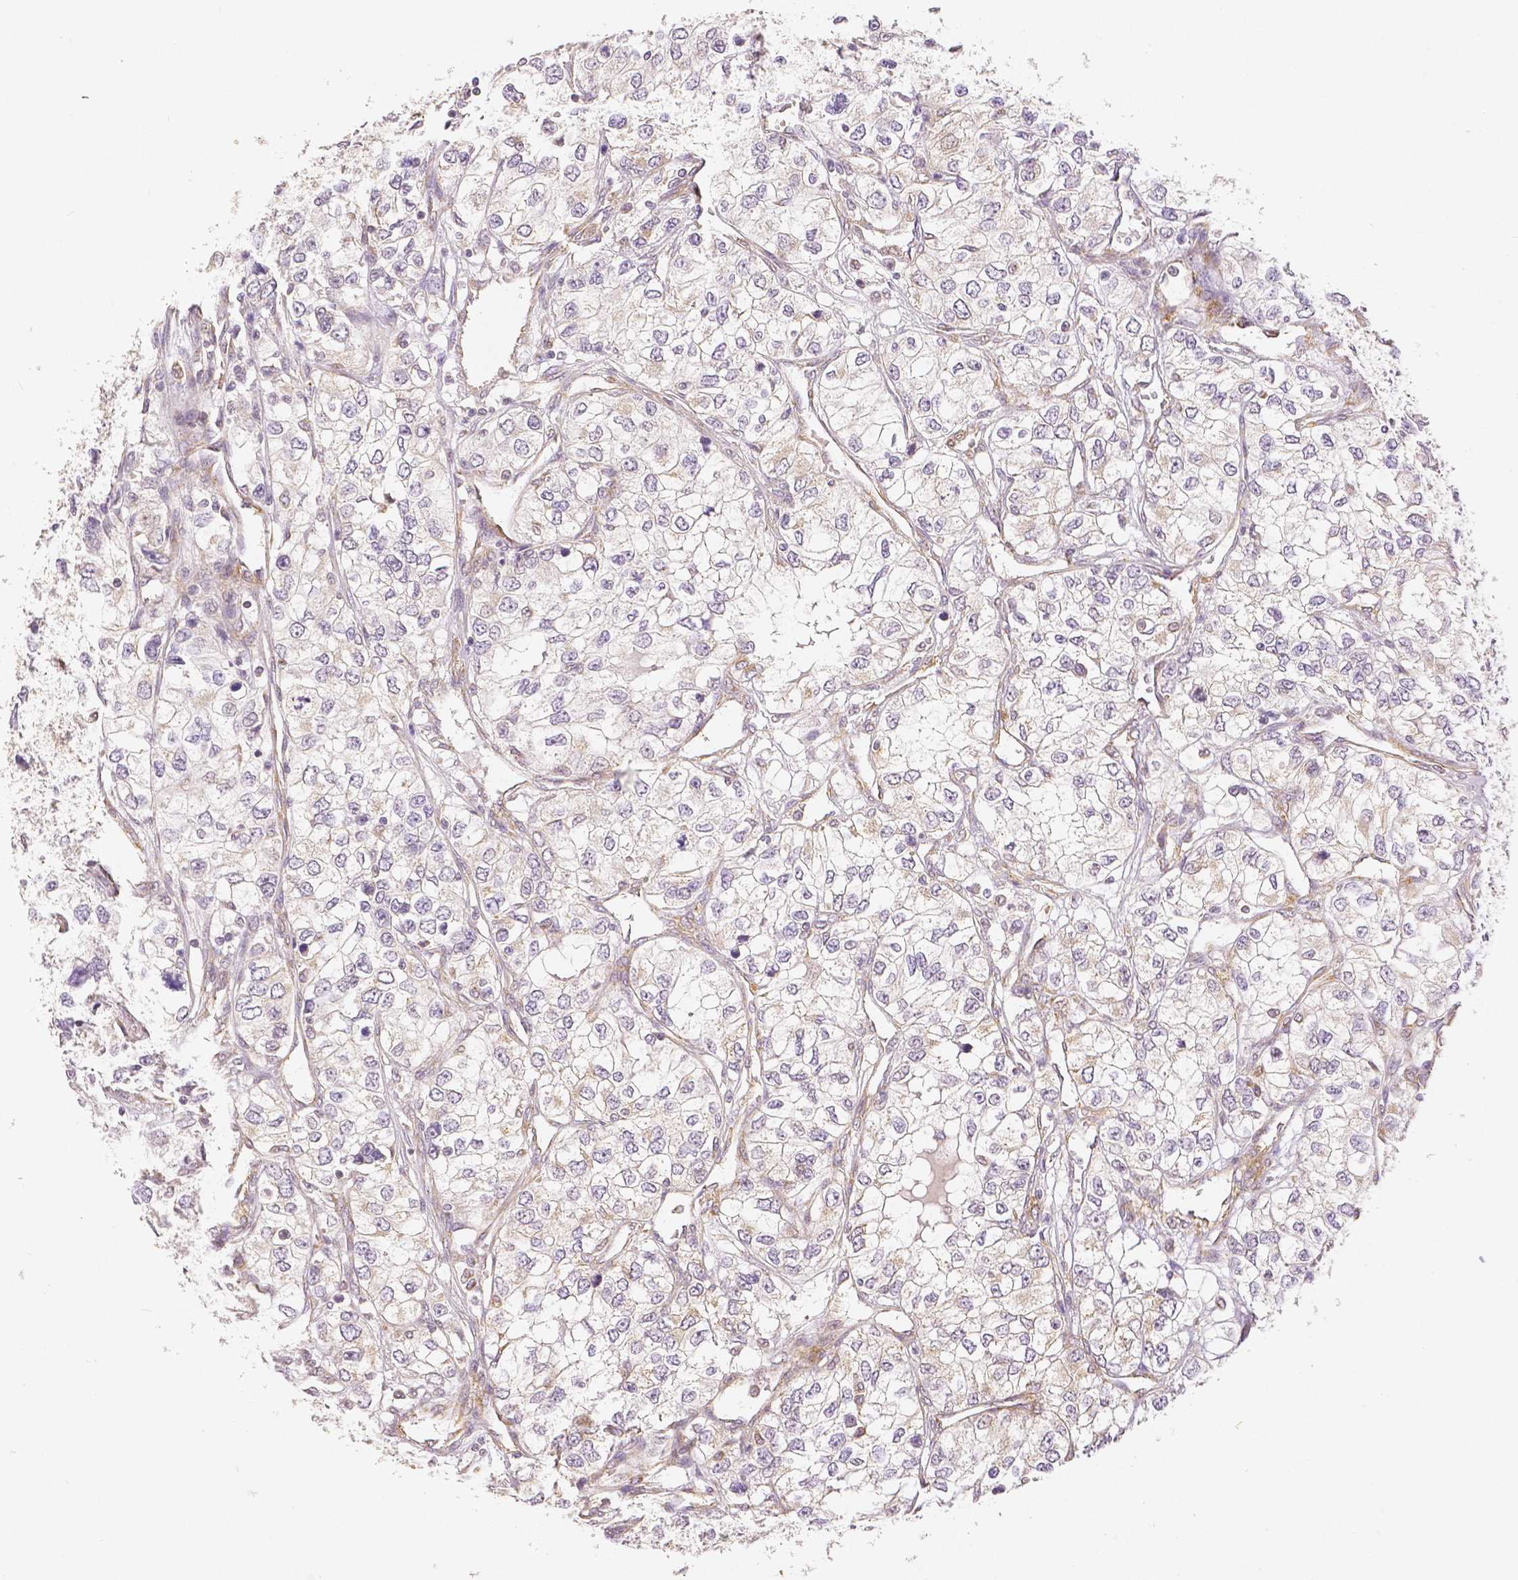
{"staining": {"intensity": "negative", "quantity": "none", "location": "none"}, "tissue": "renal cancer", "cell_type": "Tumor cells", "image_type": "cancer", "snomed": [{"axis": "morphology", "description": "Adenocarcinoma, NOS"}, {"axis": "topography", "description": "Kidney"}], "caption": "High magnification brightfield microscopy of renal cancer (adenocarcinoma) stained with DAB (3,3'-diaminobenzidine) (brown) and counterstained with hematoxylin (blue): tumor cells show no significant positivity.", "gene": "RHOT1", "patient": {"sex": "female", "age": 59}}